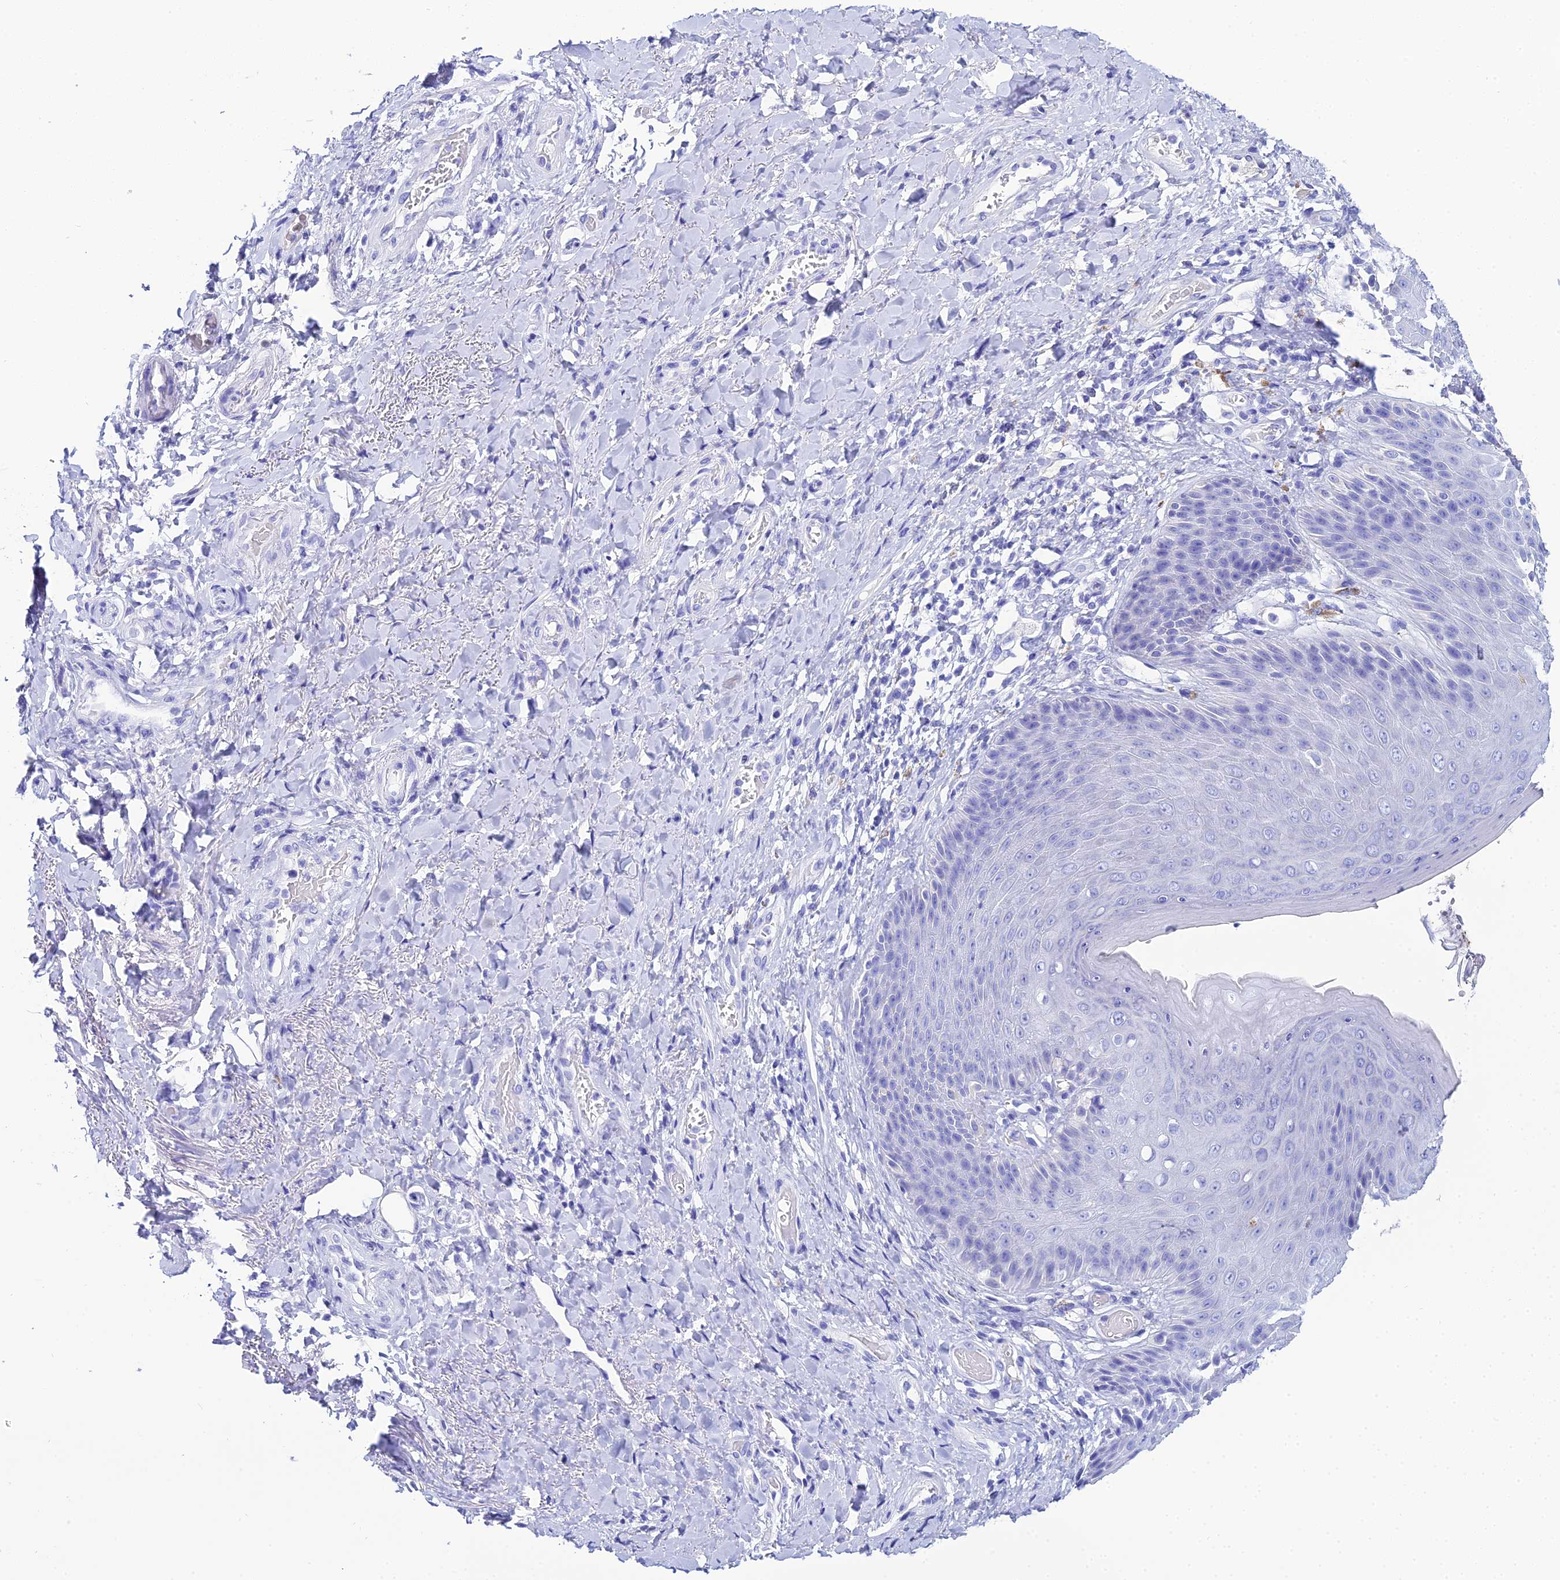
{"staining": {"intensity": "negative", "quantity": "none", "location": "none"}, "tissue": "skin", "cell_type": "Epidermal cells", "image_type": "normal", "snomed": [{"axis": "morphology", "description": "Normal tissue, NOS"}, {"axis": "topography", "description": "Anal"}], "caption": "The photomicrograph demonstrates no staining of epidermal cells in benign skin.", "gene": "CELA3A", "patient": {"sex": "female", "age": 89}}